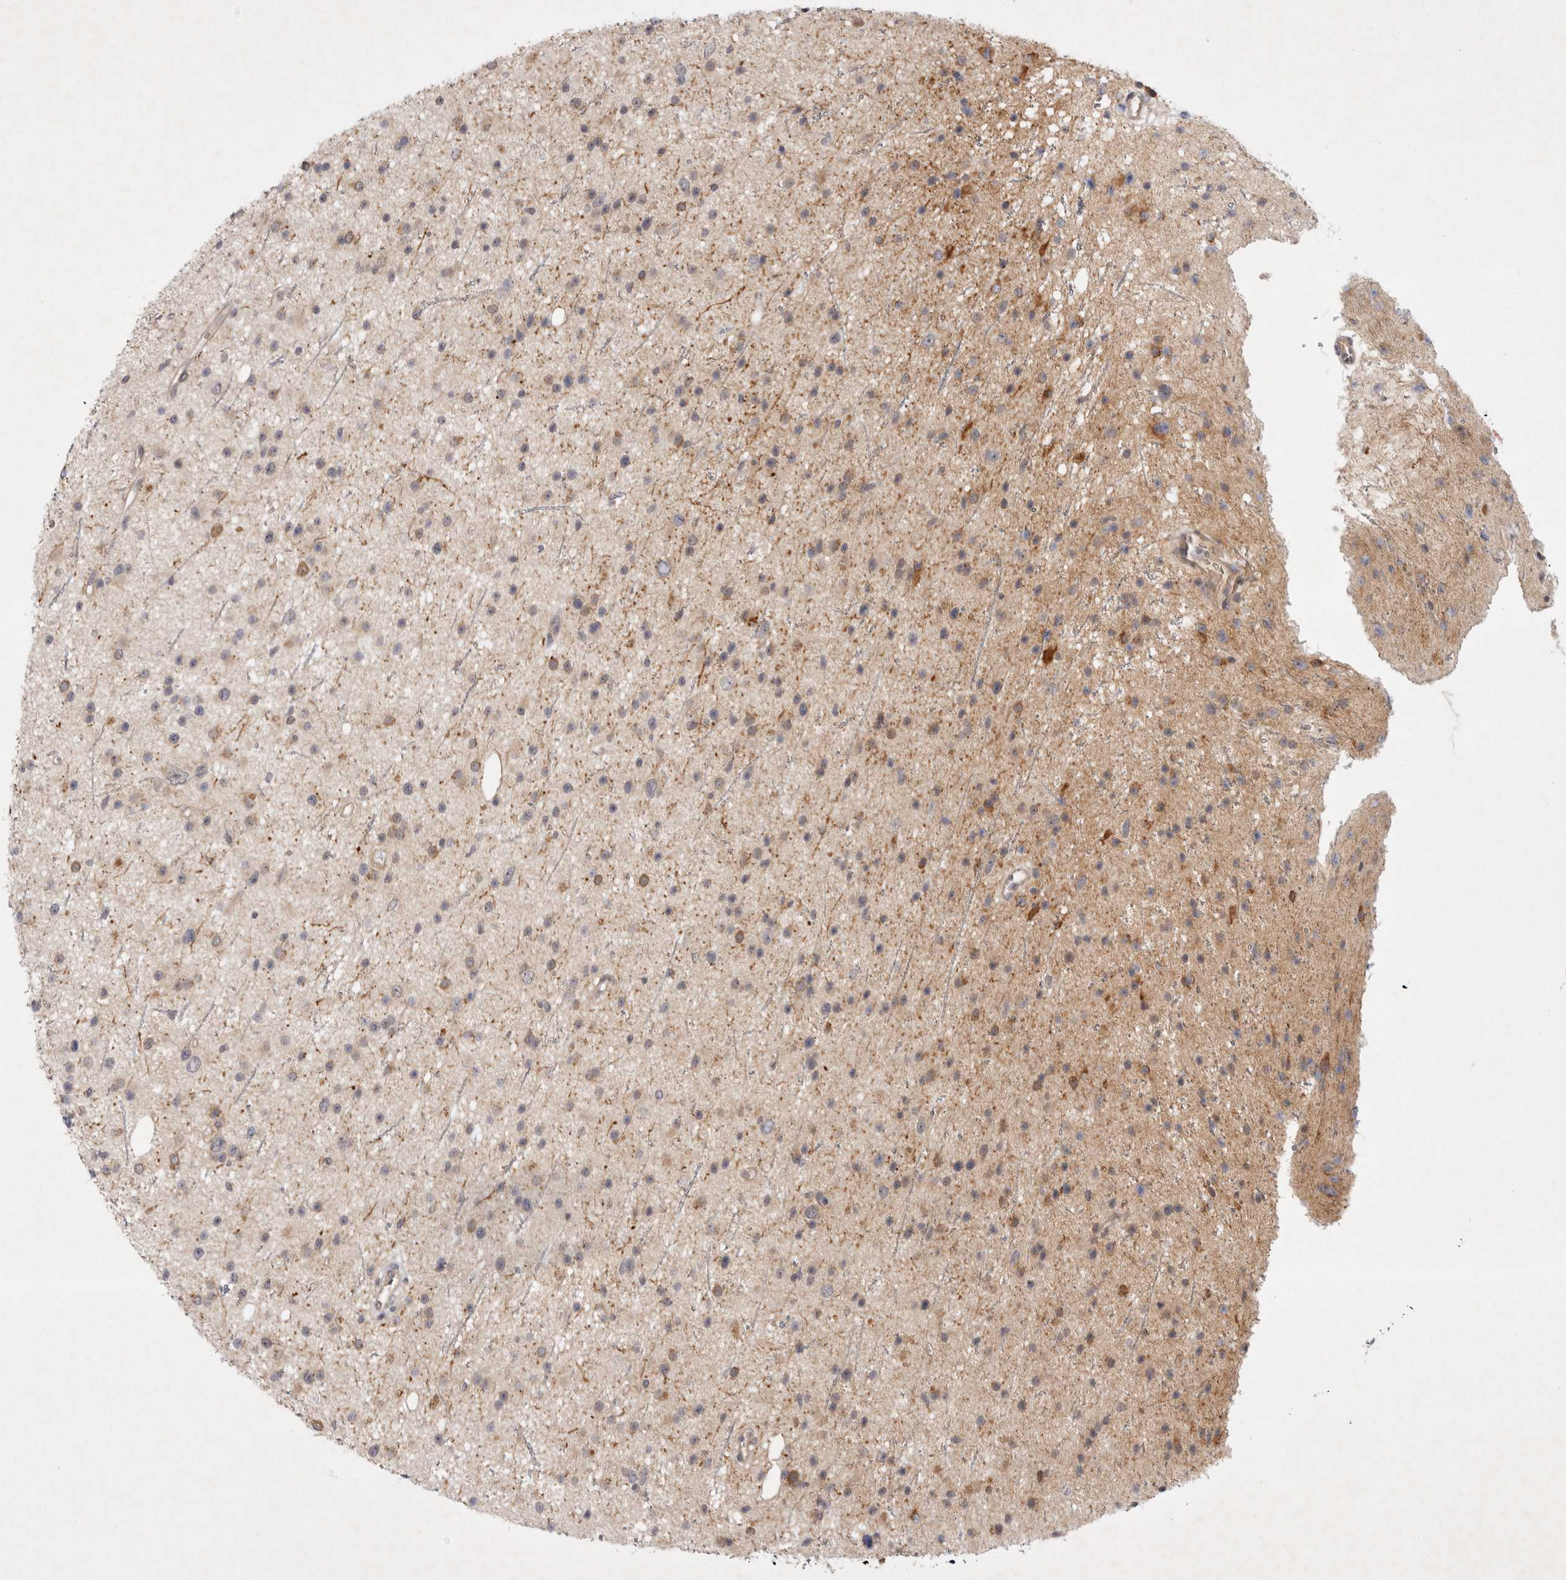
{"staining": {"intensity": "weak", "quantity": "25%-75%", "location": "cytoplasmic/membranous"}, "tissue": "glioma", "cell_type": "Tumor cells", "image_type": "cancer", "snomed": [{"axis": "morphology", "description": "Glioma, malignant, Low grade"}, {"axis": "topography", "description": "Cerebral cortex"}], "caption": "Immunohistochemical staining of human malignant glioma (low-grade) reveals low levels of weak cytoplasmic/membranous expression in approximately 25%-75% of tumor cells.", "gene": "PTPDC1", "patient": {"sex": "female", "age": 39}}